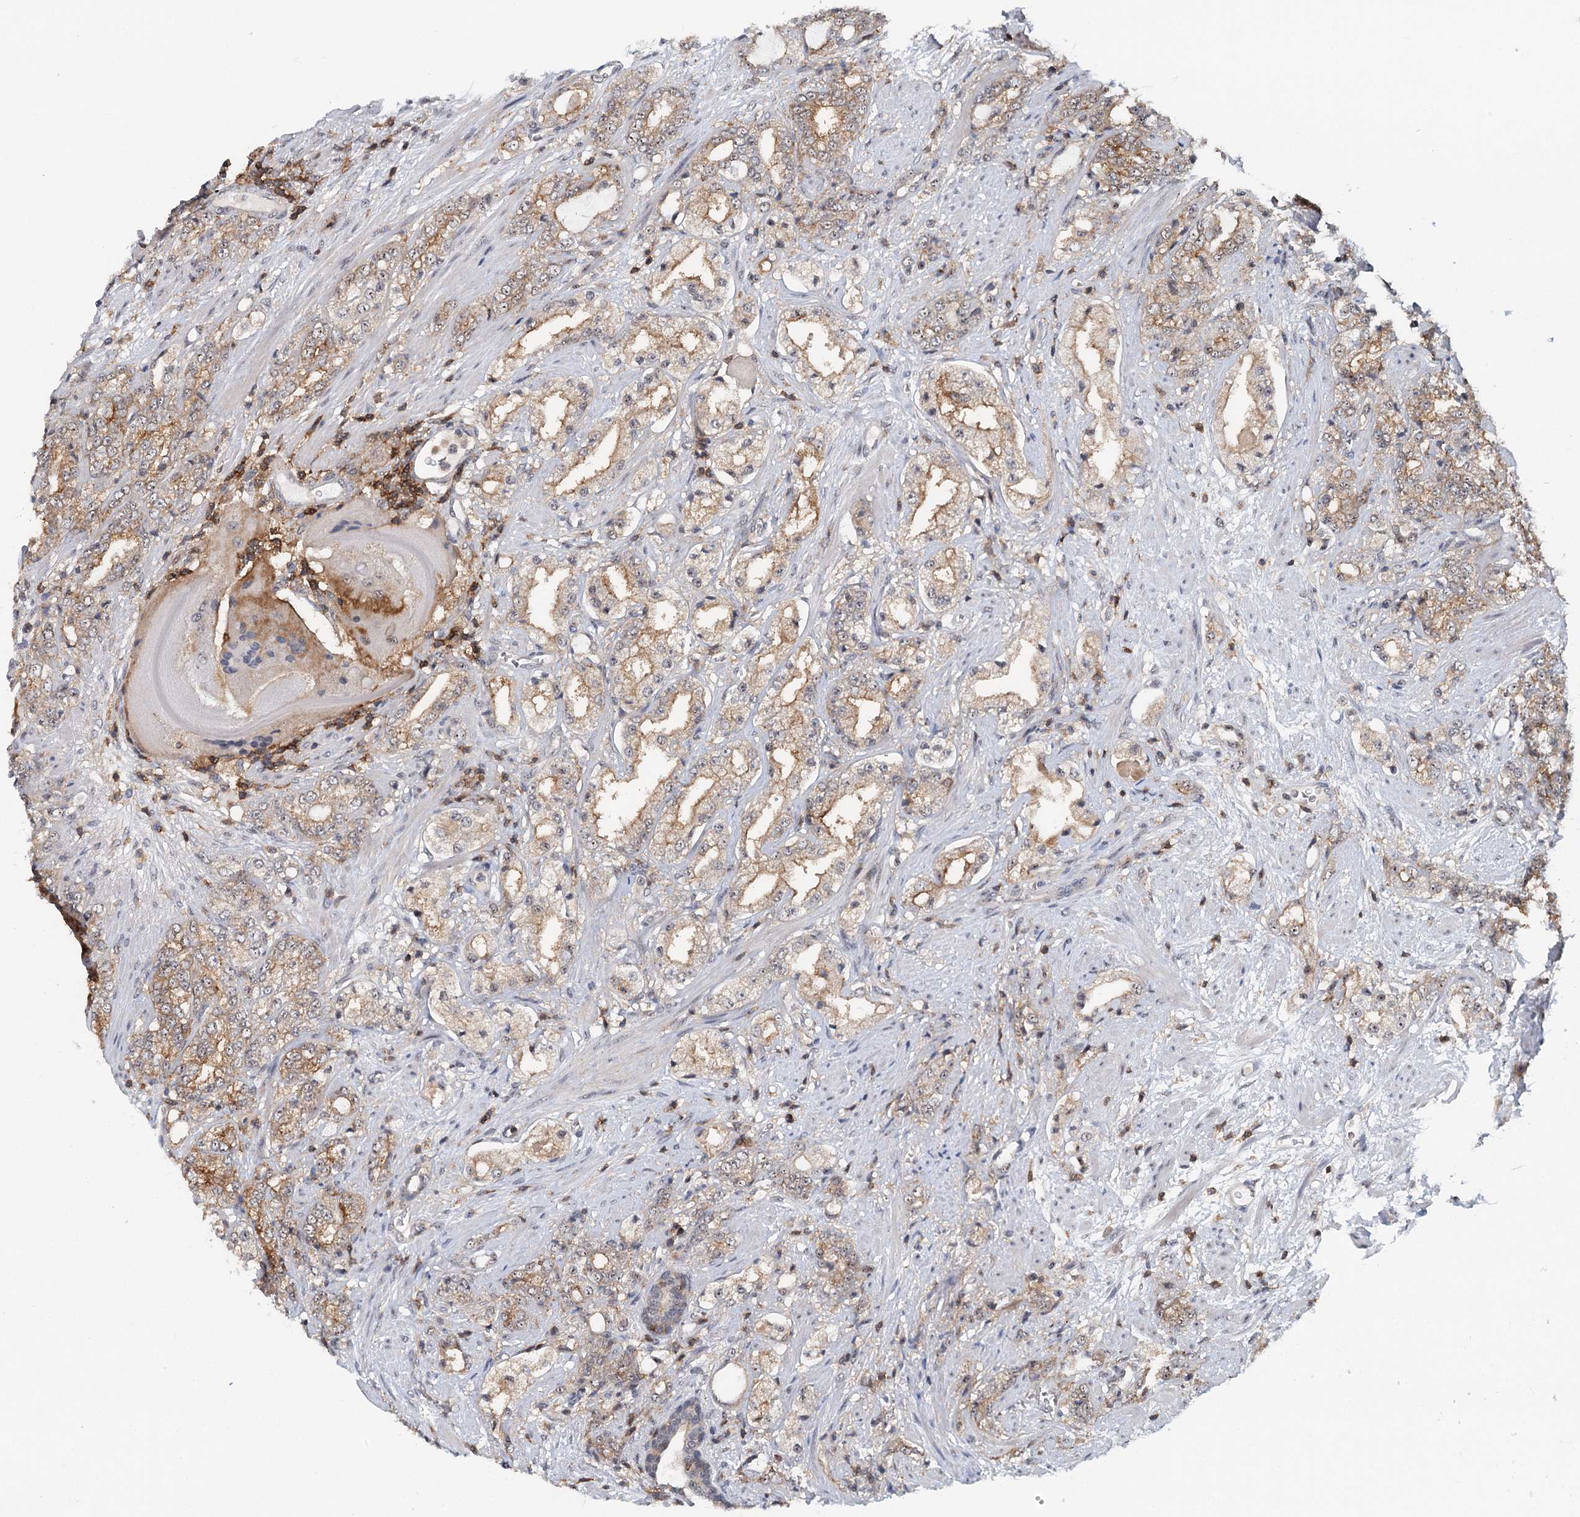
{"staining": {"intensity": "moderate", "quantity": "25%-75%", "location": "cytoplasmic/membranous"}, "tissue": "prostate cancer", "cell_type": "Tumor cells", "image_type": "cancer", "snomed": [{"axis": "morphology", "description": "Adenocarcinoma, High grade"}, {"axis": "topography", "description": "Prostate"}], "caption": "Prostate cancer stained with immunohistochemistry (IHC) exhibits moderate cytoplasmic/membranous staining in about 25%-75% of tumor cells. The staining was performed using DAB to visualize the protein expression in brown, while the nuclei were stained in blue with hematoxylin (Magnification: 20x).", "gene": "CDC42SE2", "patient": {"sex": "male", "age": 64}}